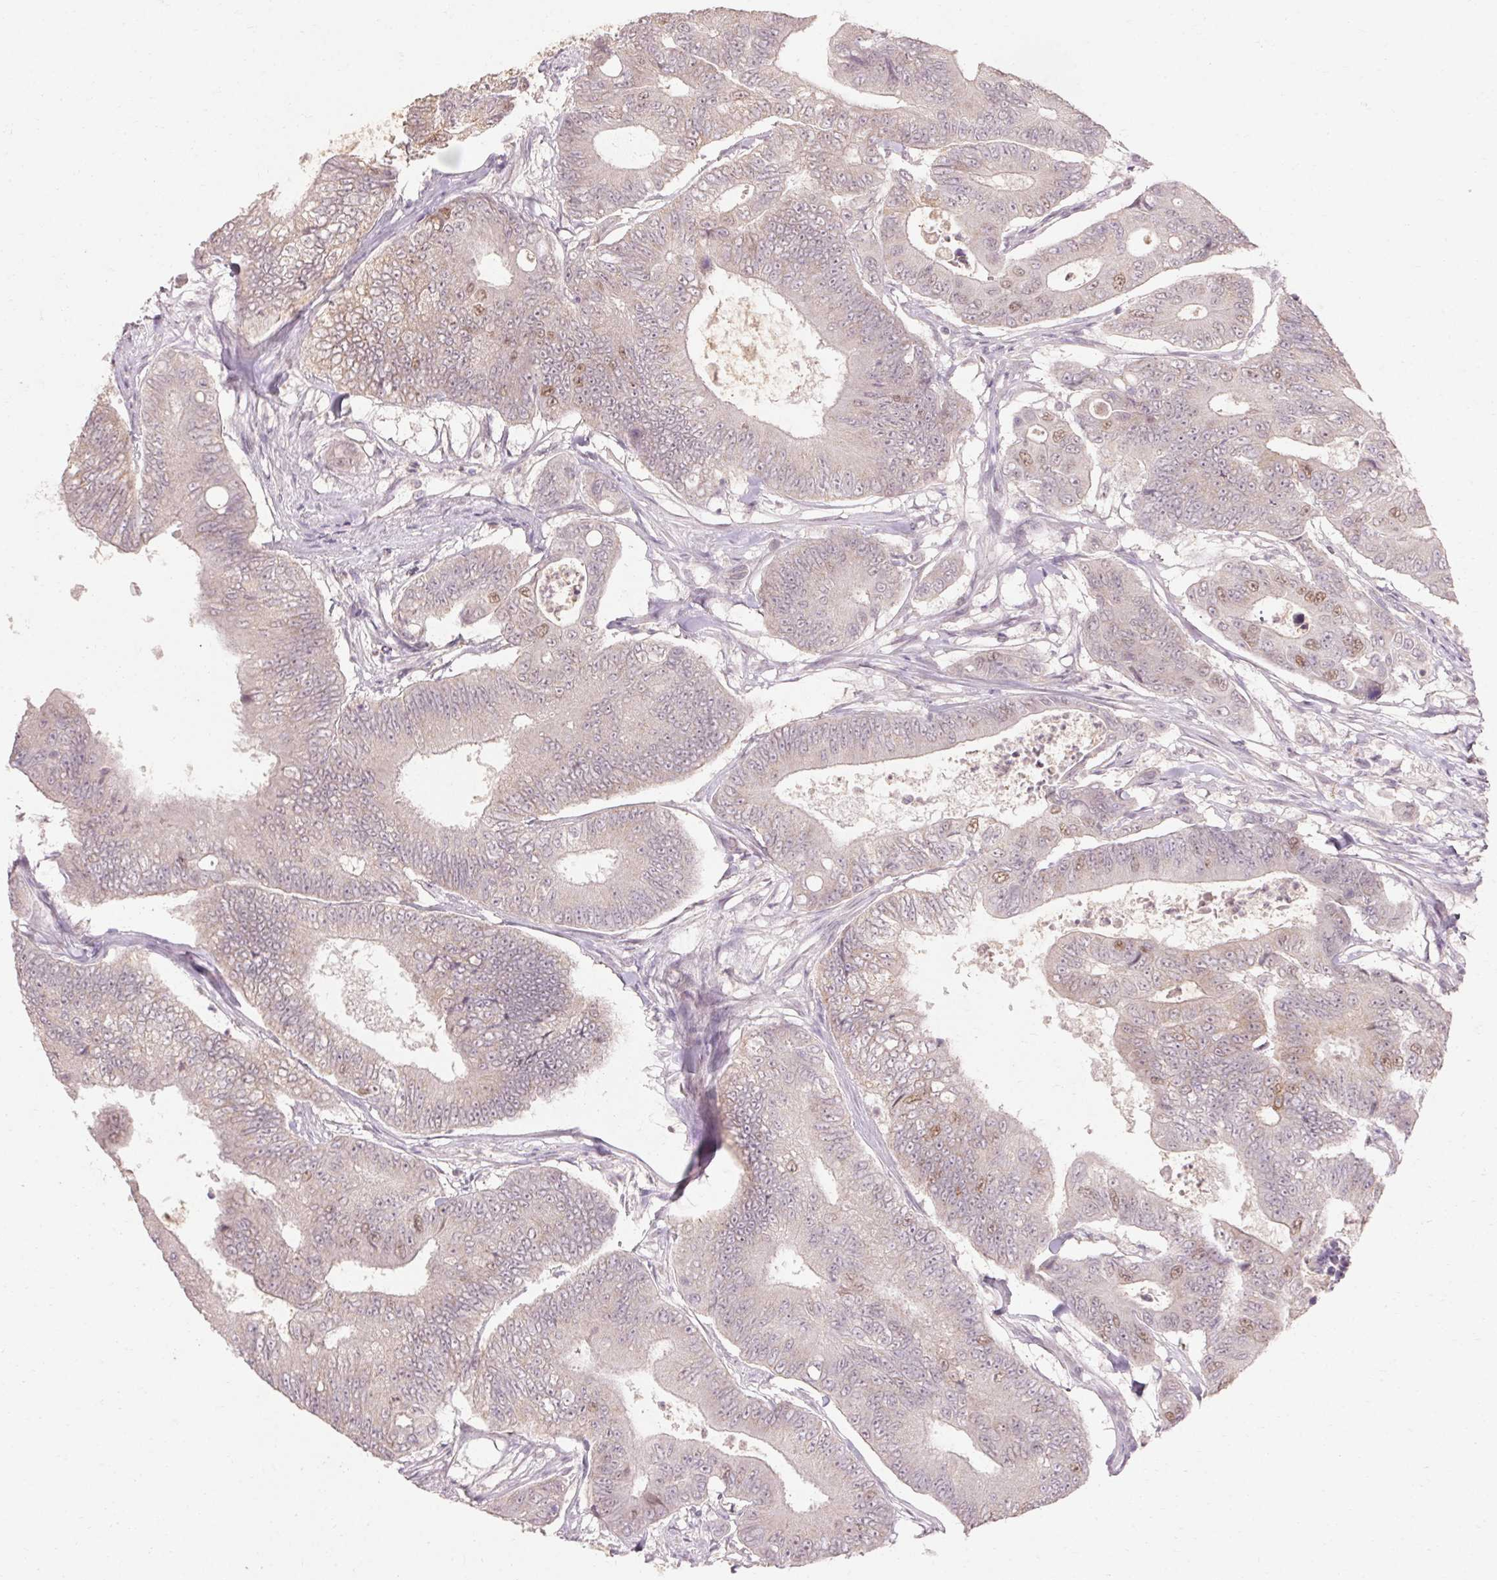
{"staining": {"intensity": "moderate", "quantity": "<25%", "location": "nuclear"}, "tissue": "colorectal cancer", "cell_type": "Tumor cells", "image_type": "cancer", "snomed": [{"axis": "morphology", "description": "Adenocarcinoma, NOS"}, {"axis": "topography", "description": "Colon"}], "caption": "This is an image of immunohistochemistry (IHC) staining of colorectal cancer, which shows moderate positivity in the nuclear of tumor cells.", "gene": "SKP2", "patient": {"sex": "female", "age": 48}}